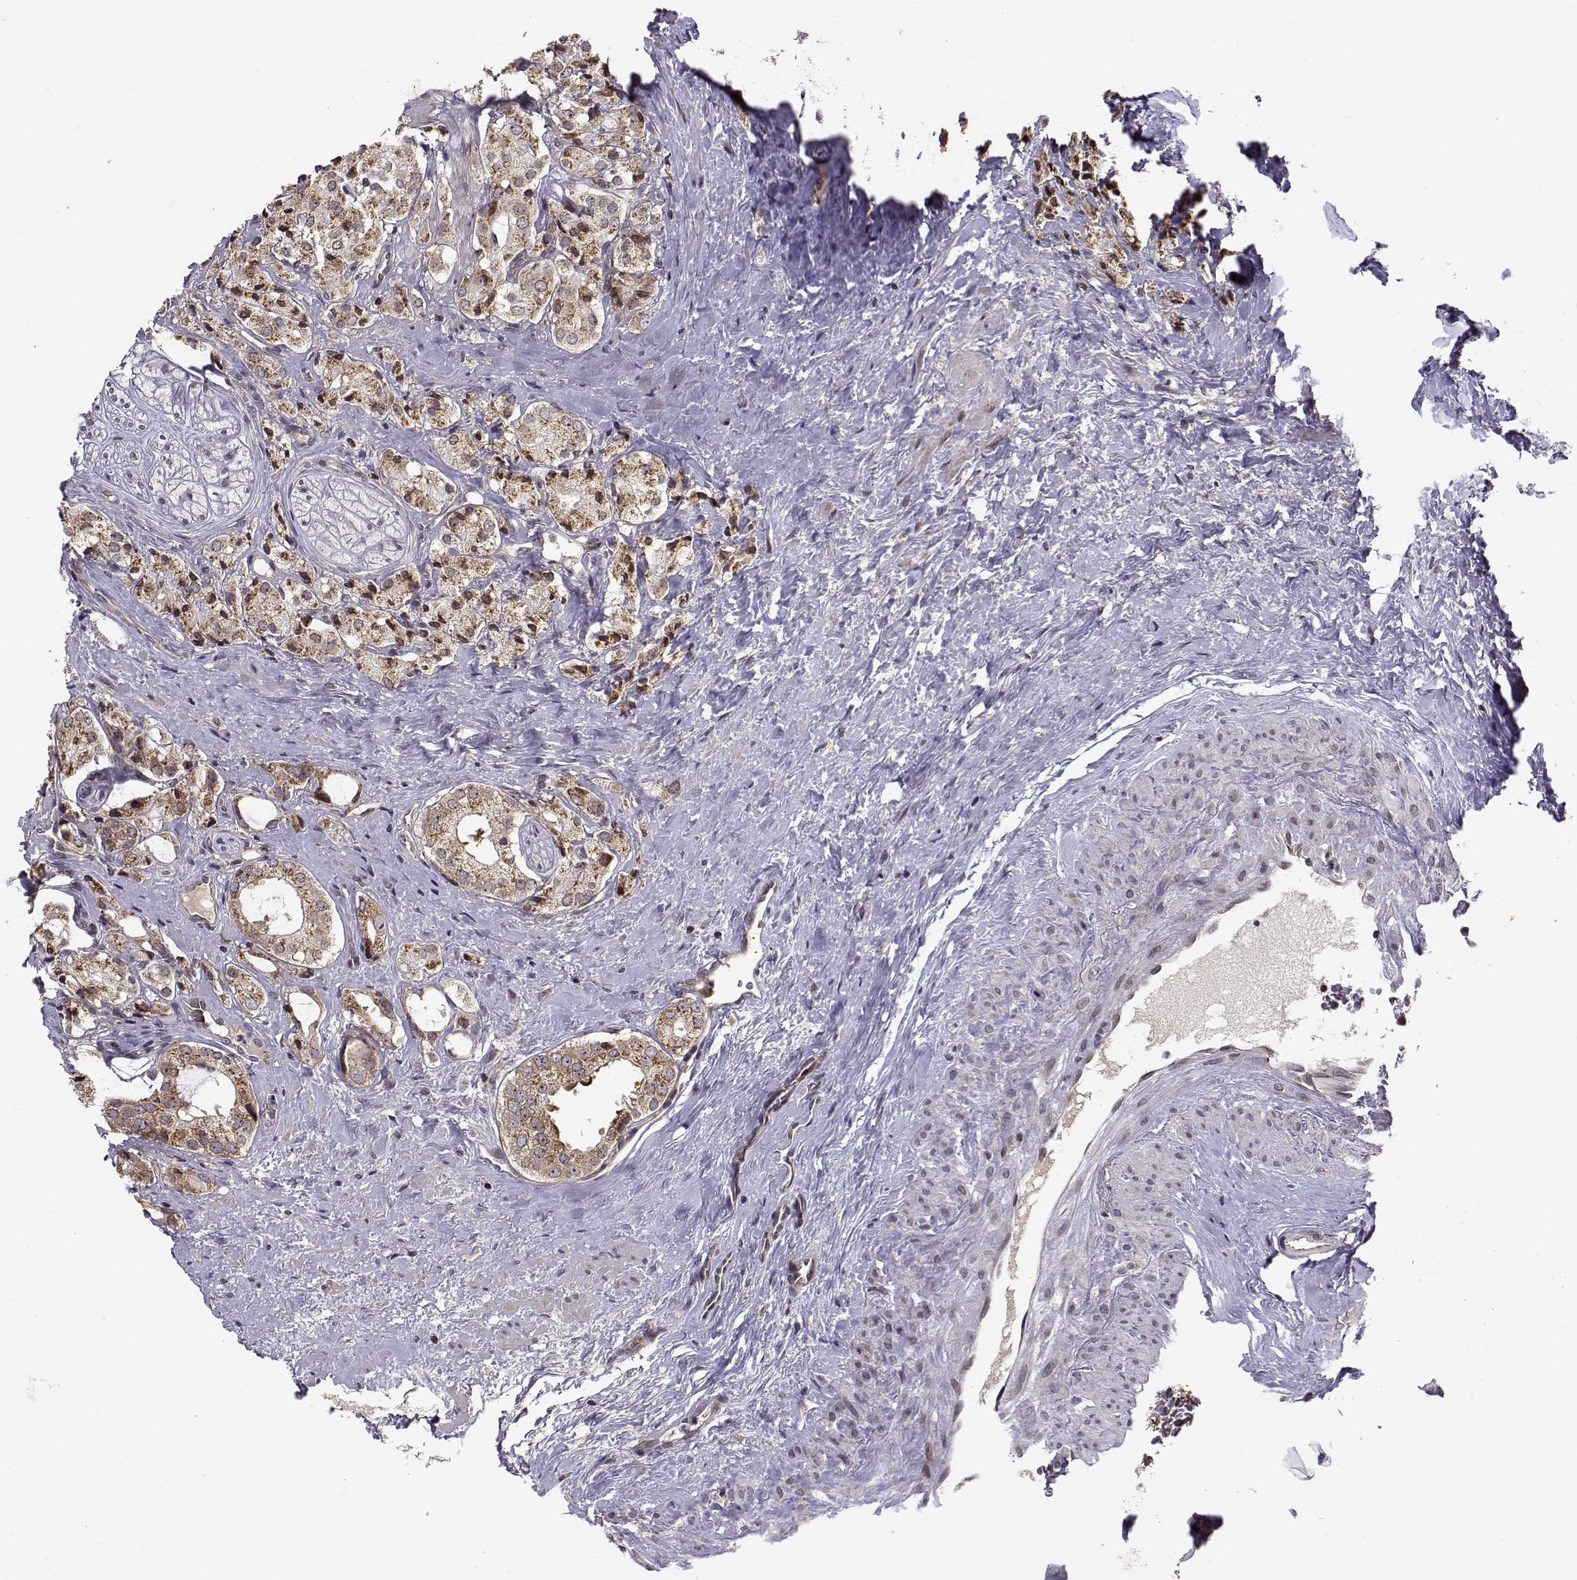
{"staining": {"intensity": "moderate", "quantity": ">75%", "location": "cytoplasmic/membranous"}, "tissue": "prostate cancer", "cell_type": "Tumor cells", "image_type": "cancer", "snomed": [{"axis": "morphology", "description": "Adenocarcinoma, NOS"}, {"axis": "topography", "description": "Prostate"}], "caption": "There is medium levels of moderate cytoplasmic/membranous staining in tumor cells of adenocarcinoma (prostate), as demonstrated by immunohistochemical staining (brown color).", "gene": "RPL31", "patient": {"sex": "male", "age": 66}}